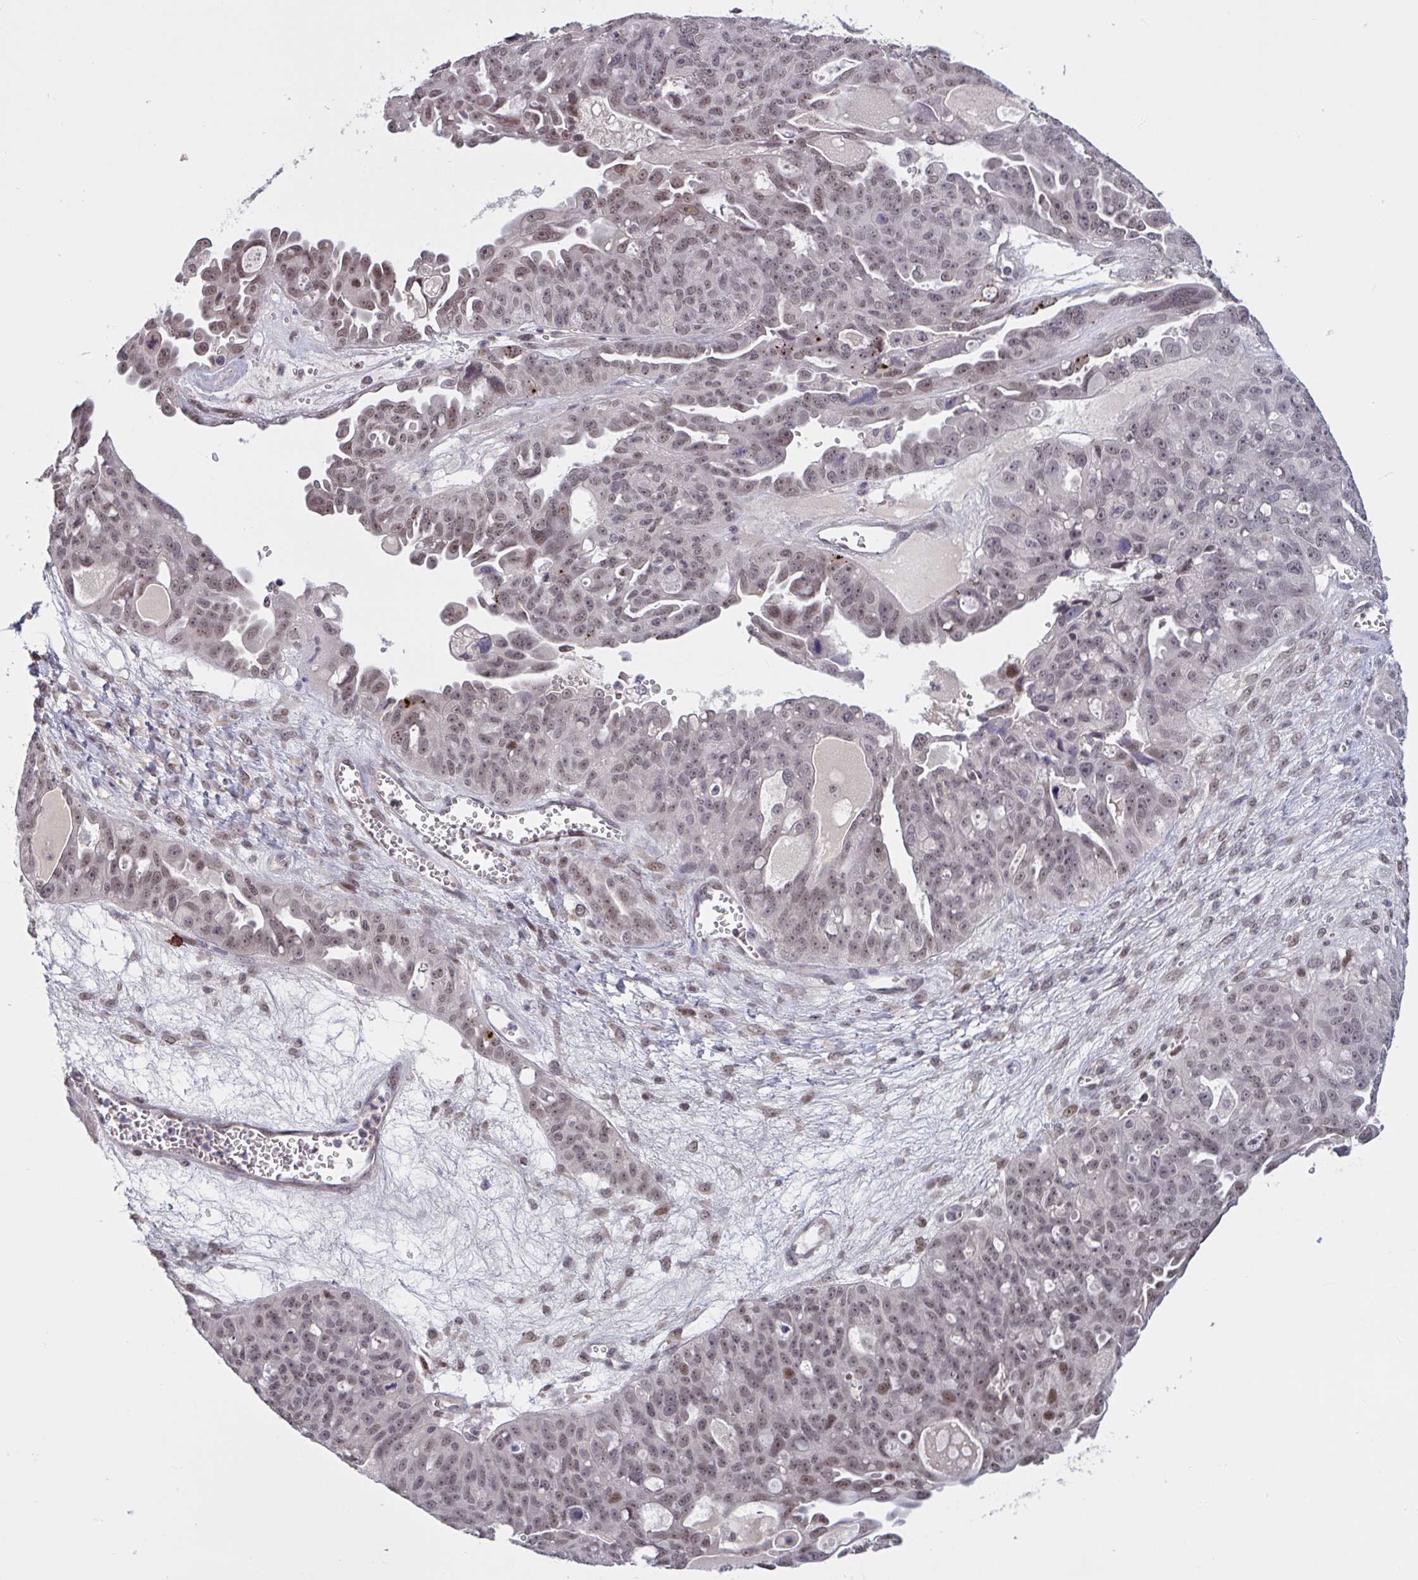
{"staining": {"intensity": "weak", "quantity": ">75%", "location": "nuclear"}, "tissue": "ovarian cancer", "cell_type": "Tumor cells", "image_type": "cancer", "snomed": [{"axis": "morphology", "description": "Carcinoma, endometroid"}, {"axis": "topography", "description": "Ovary"}], "caption": "Tumor cells demonstrate low levels of weak nuclear positivity in about >75% of cells in endometroid carcinoma (ovarian).", "gene": "ZNF414", "patient": {"sex": "female", "age": 70}}